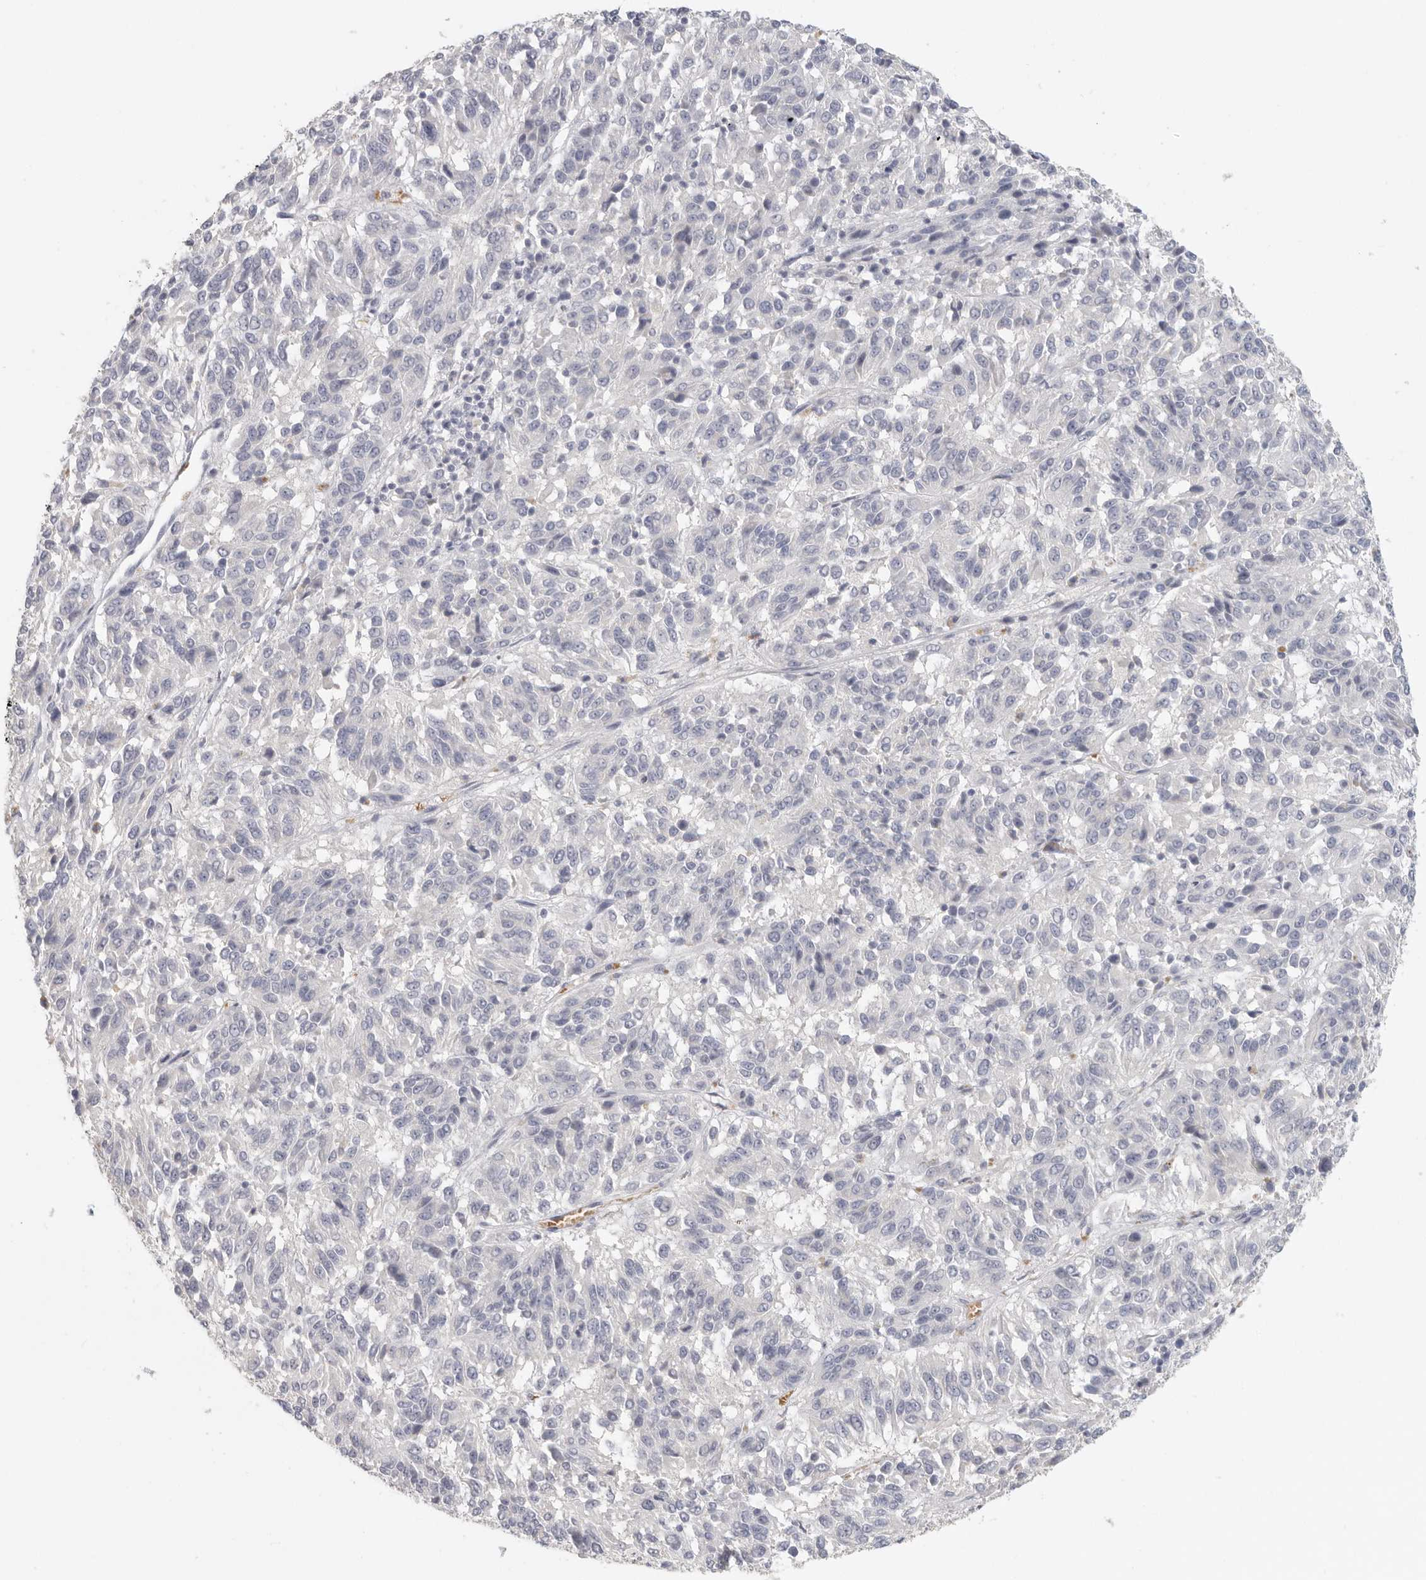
{"staining": {"intensity": "negative", "quantity": "none", "location": "none"}, "tissue": "melanoma", "cell_type": "Tumor cells", "image_type": "cancer", "snomed": [{"axis": "morphology", "description": "Malignant melanoma, Metastatic site"}, {"axis": "topography", "description": "Lung"}], "caption": "Immunohistochemistry (IHC) photomicrograph of neoplastic tissue: melanoma stained with DAB (3,3'-diaminobenzidine) shows no significant protein expression in tumor cells.", "gene": "DNAJC11", "patient": {"sex": "male", "age": 64}}